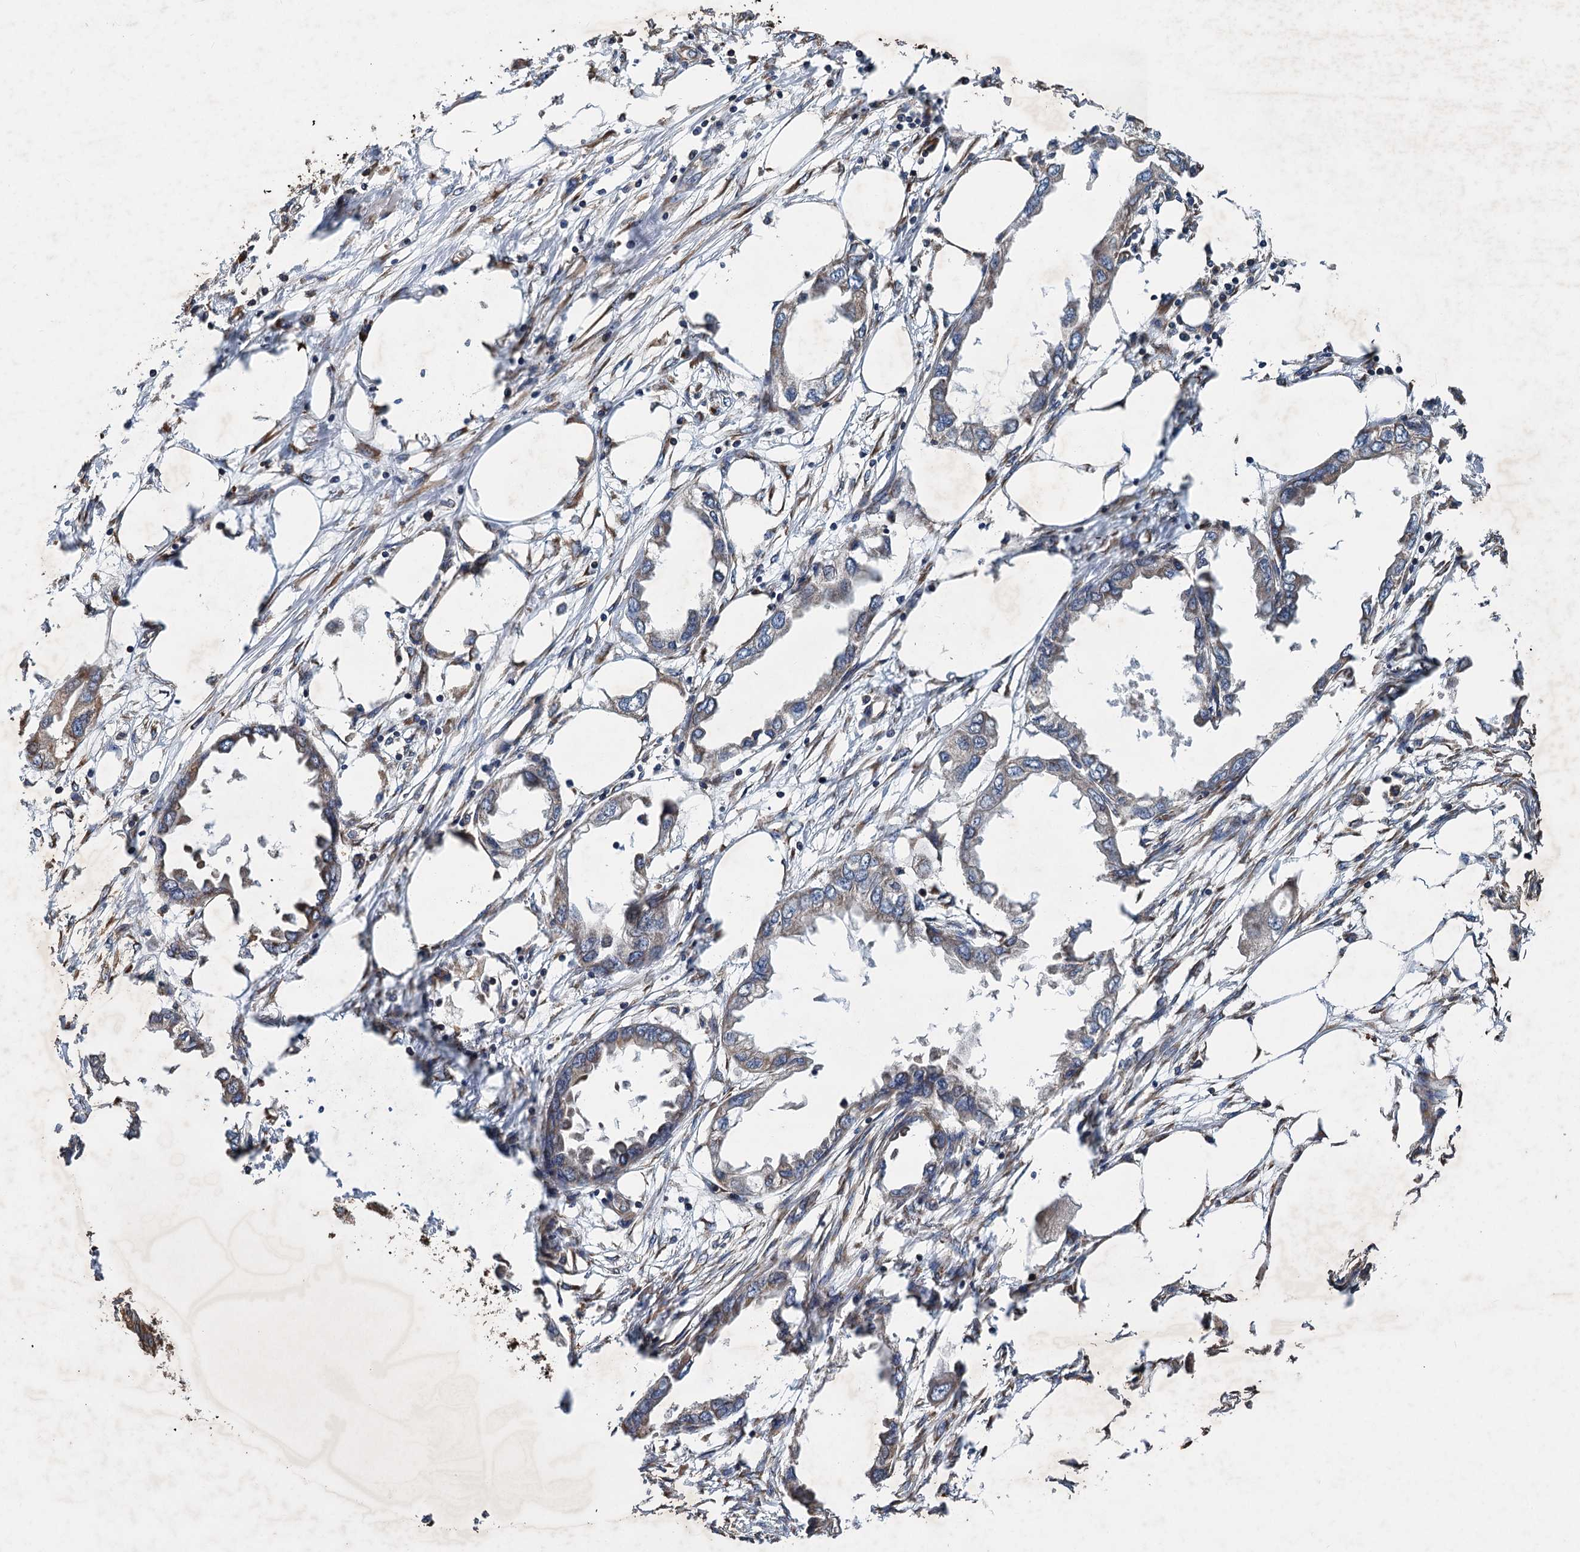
{"staining": {"intensity": "moderate", "quantity": "<25%", "location": "cytoplasmic/membranous"}, "tissue": "endometrial cancer", "cell_type": "Tumor cells", "image_type": "cancer", "snomed": [{"axis": "morphology", "description": "Adenocarcinoma, NOS"}, {"axis": "morphology", "description": "Adenocarcinoma, metastatic, NOS"}, {"axis": "topography", "description": "Adipose tissue"}, {"axis": "topography", "description": "Endometrium"}], "caption": "Immunohistochemistry (DAB) staining of human metastatic adenocarcinoma (endometrial) exhibits moderate cytoplasmic/membranous protein positivity in about <25% of tumor cells.", "gene": "LINS1", "patient": {"sex": "female", "age": 67}}